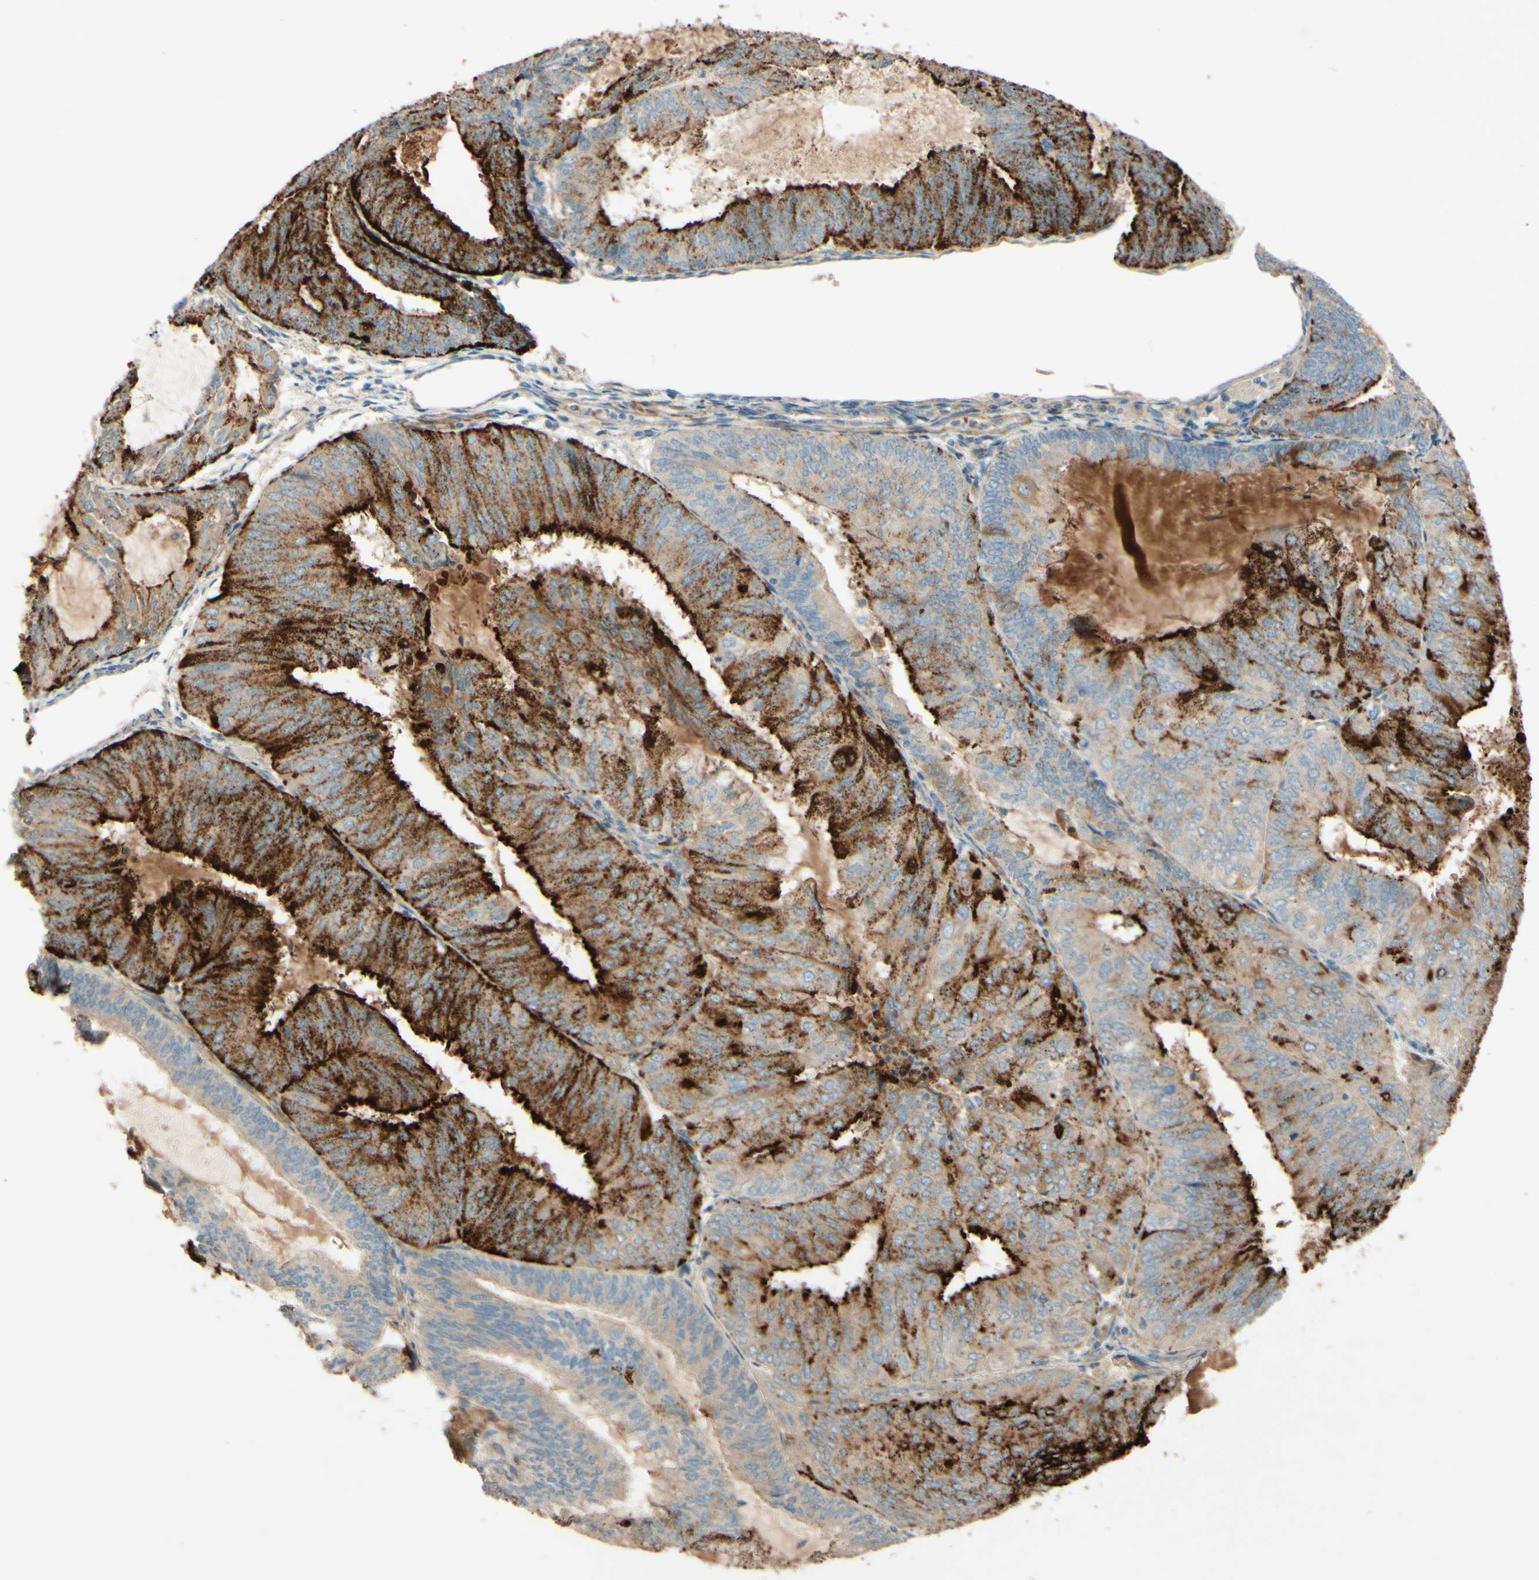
{"staining": {"intensity": "strong", "quantity": "25%-75%", "location": "cytoplasmic/membranous"}, "tissue": "endometrial cancer", "cell_type": "Tumor cells", "image_type": "cancer", "snomed": [{"axis": "morphology", "description": "Adenocarcinoma, NOS"}, {"axis": "topography", "description": "Endometrium"}], "caption": "An image showing strong cytoplasmic/membranous positivity in approximately 25%-75% of tumor cells in endometrial cancer (adenocarcinoma), as visualized by brown immunohistochemical staining.", "gene": "ADAM17", "patient": {"sex": "female", "age": 81}}